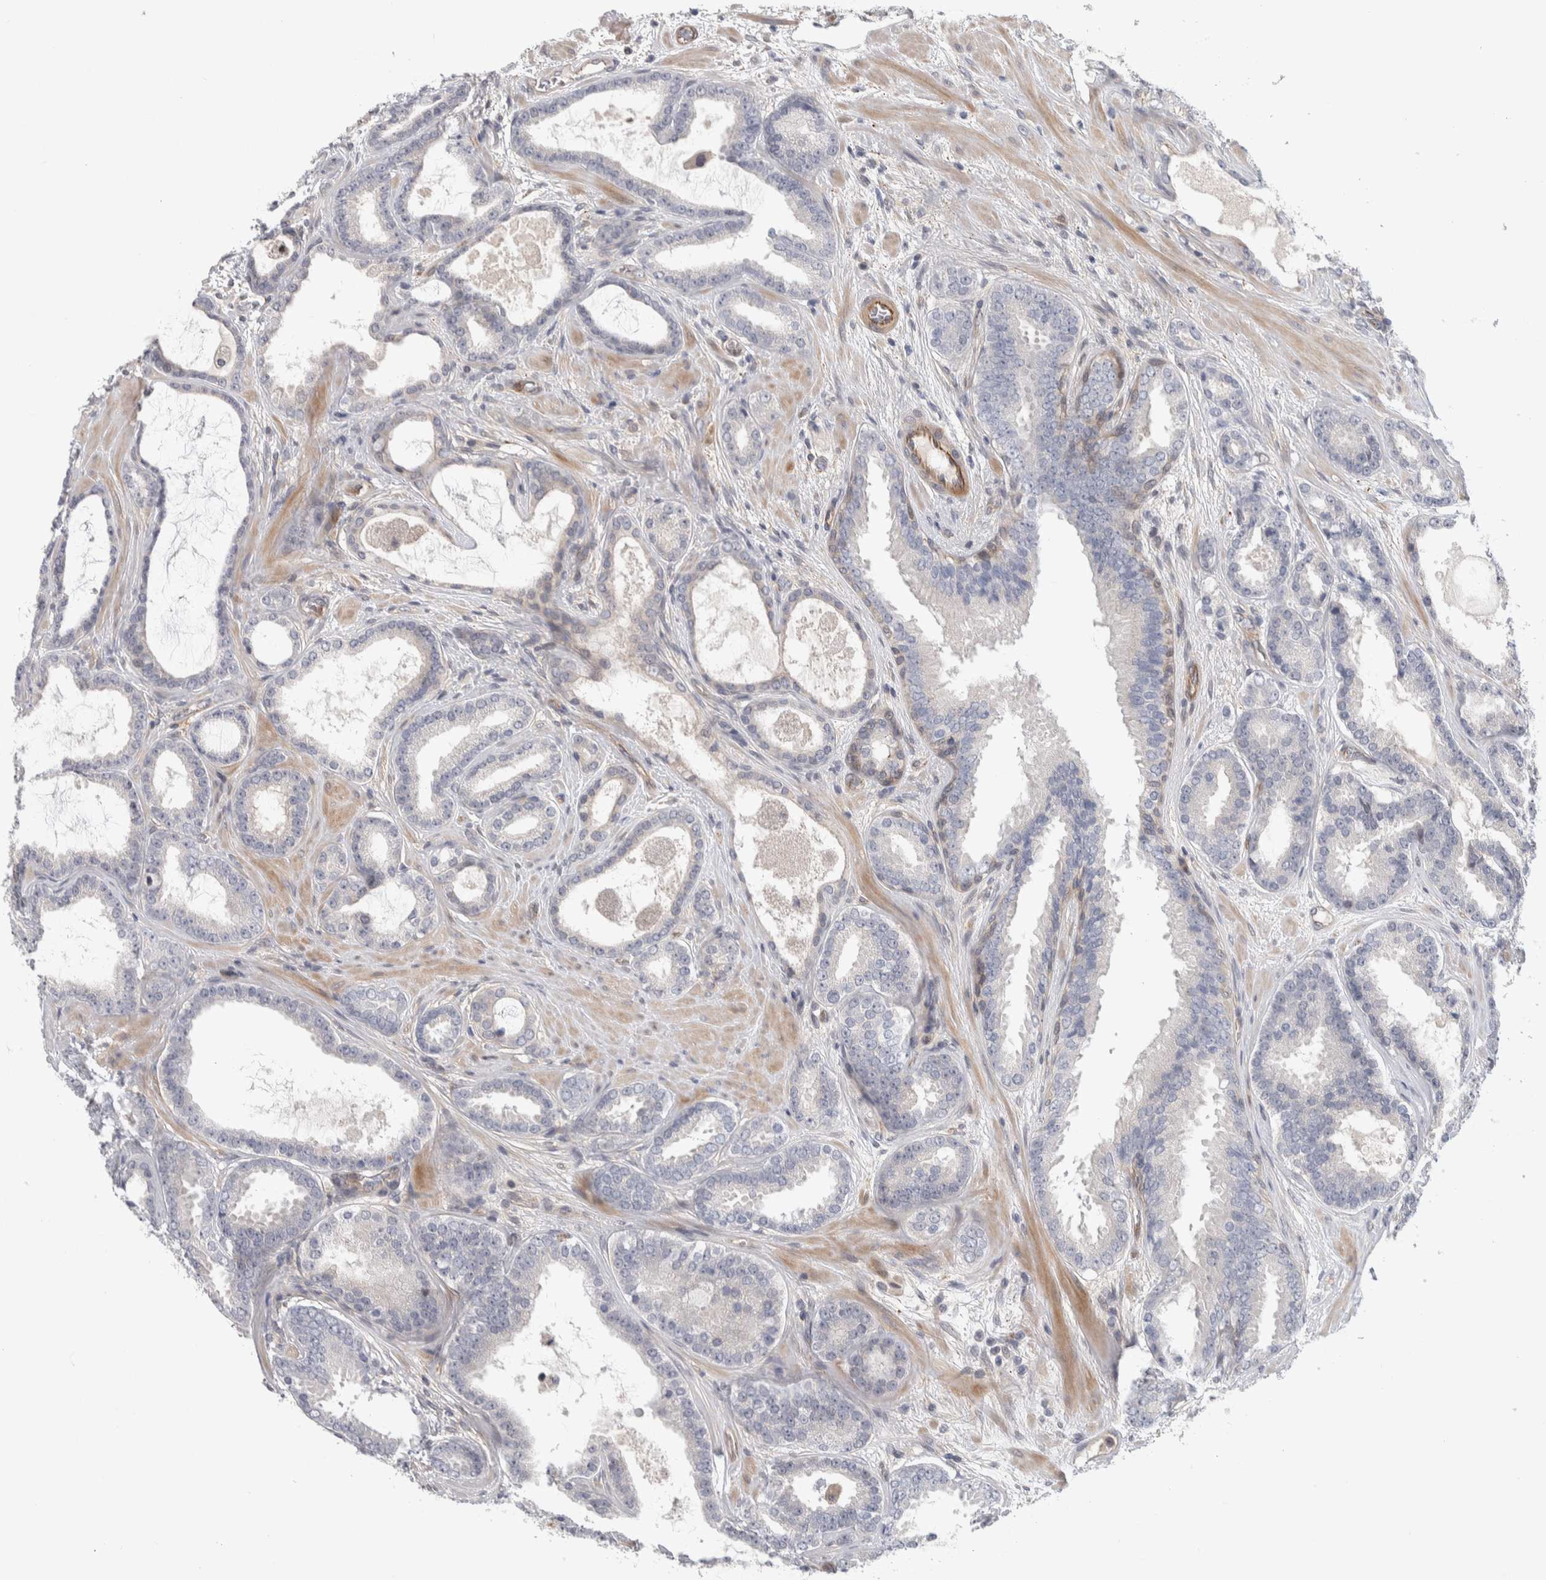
{"staining": {"intensity": "negative", "quantity": "none", "location": "none"}, "tissue": "prostate cancer", "cell_type": "Tumor cells", "image_type": "cancer", "snomed": [{"axis": "morphology", "description": "Adenocarcinoma, High grade"}, {"axis": "topography", "description": "Prostate"}], "caption": "A high-resolution histopathology image shows IHC staining of high-grade adenocarcinoma (prostate), which exhibits no significant staining in tumor cells.", "gene": "ZNF862", "patient": {"sex": "male", "age": 60}}